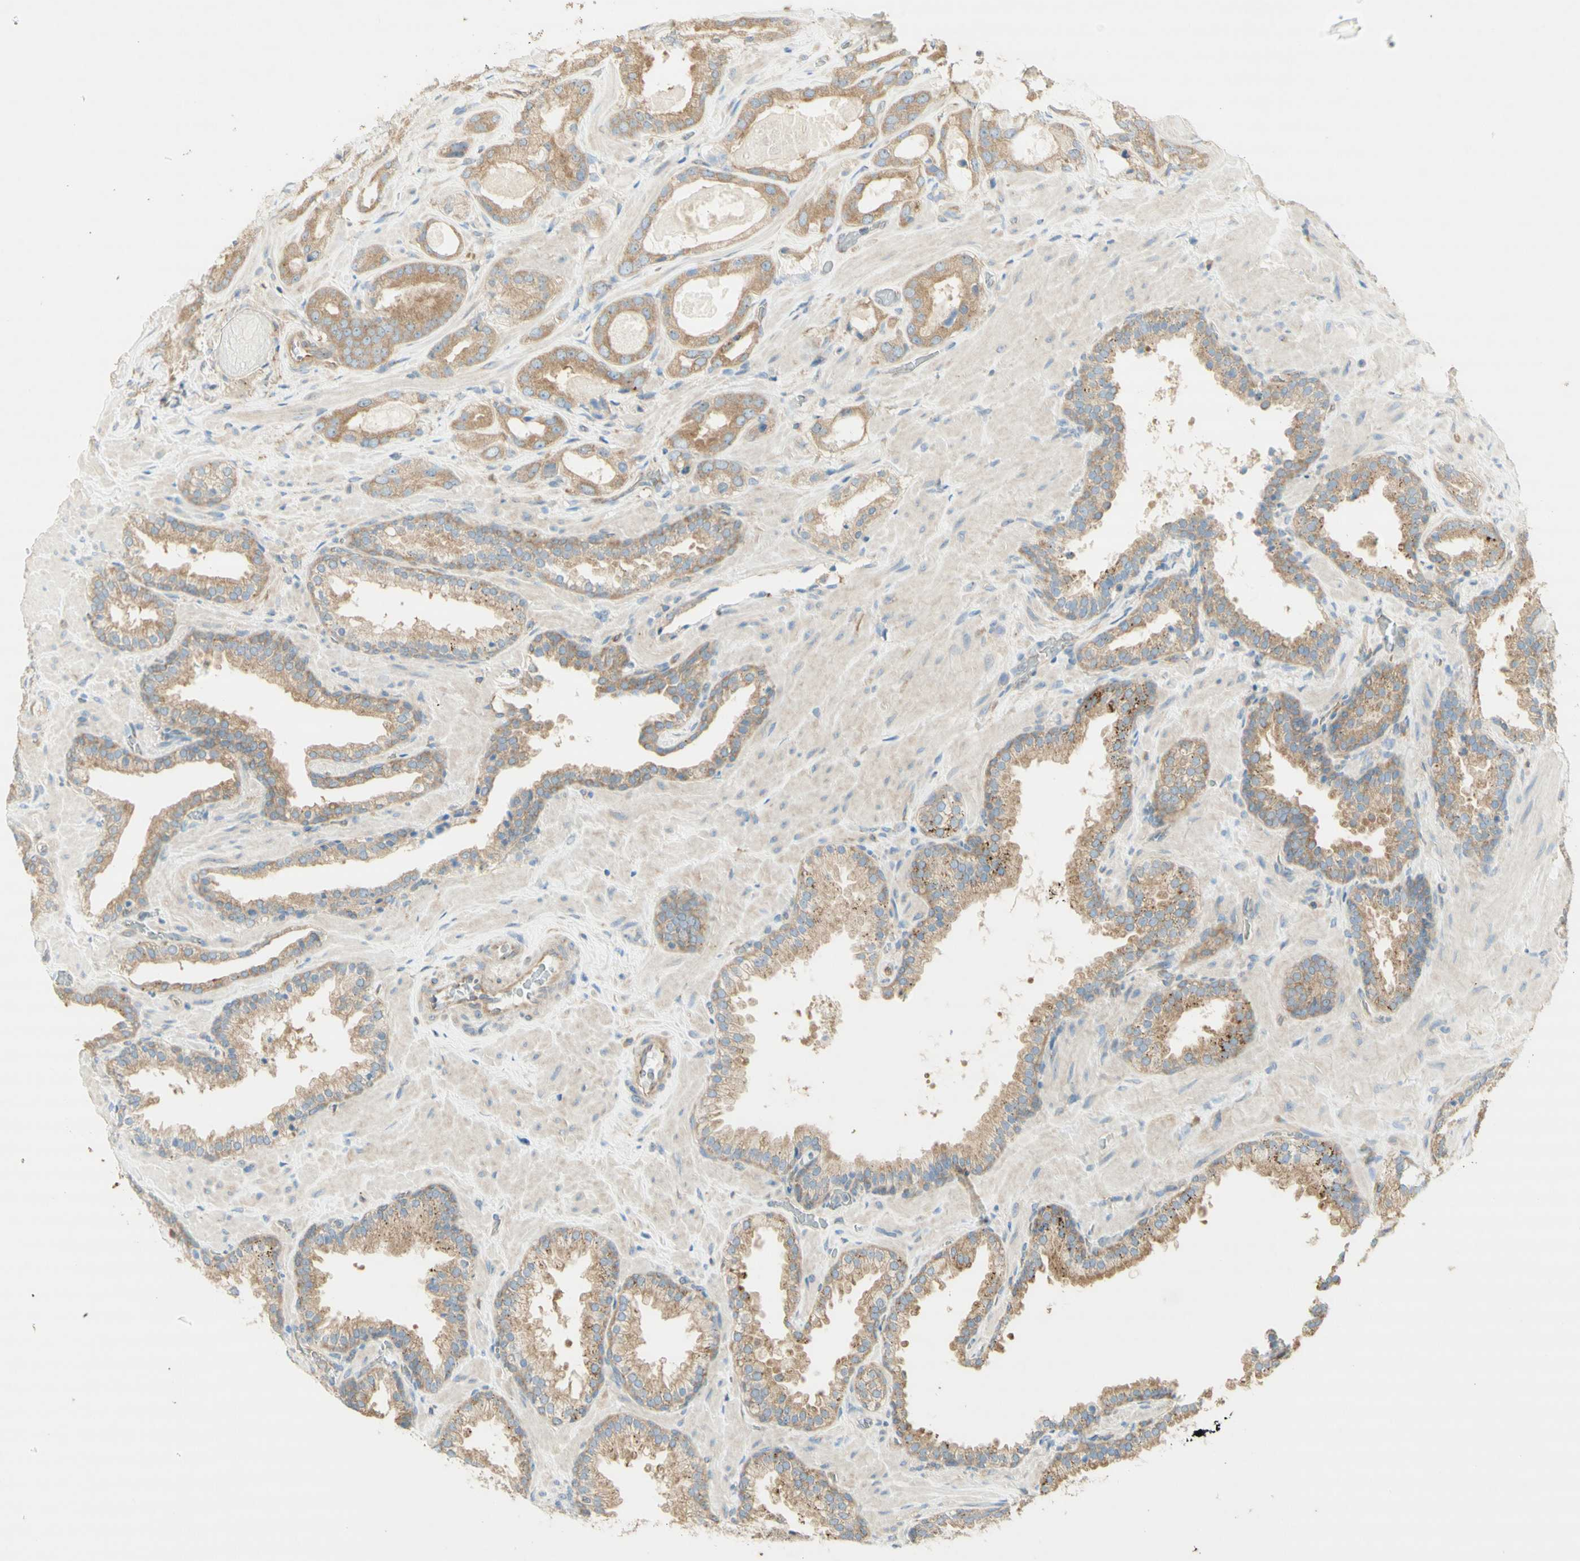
{"staining": {"intensity": "moderate", "quantity": ">75%", "location": "cytoplasmic/membranous"}, "tissue": "prostate cancer", "cell_type": "Tumor cells", "image_type": "cancer", "snomed": [{"axis": "morphology", "description": "Adenocarcinoma, High grade"}, {"axis": "topography", "description": "Prostate"}], "caption": "This photomicrograph demonstrates immunohistochemistry staining of prostate adenocarcinoma (high-grade), with medium moderate cytoplasmic/membranous staining in approximately >75% of tumor cells.", "gene": "DYNC1H1", "patient": {"sex": "male", "age": 64}}